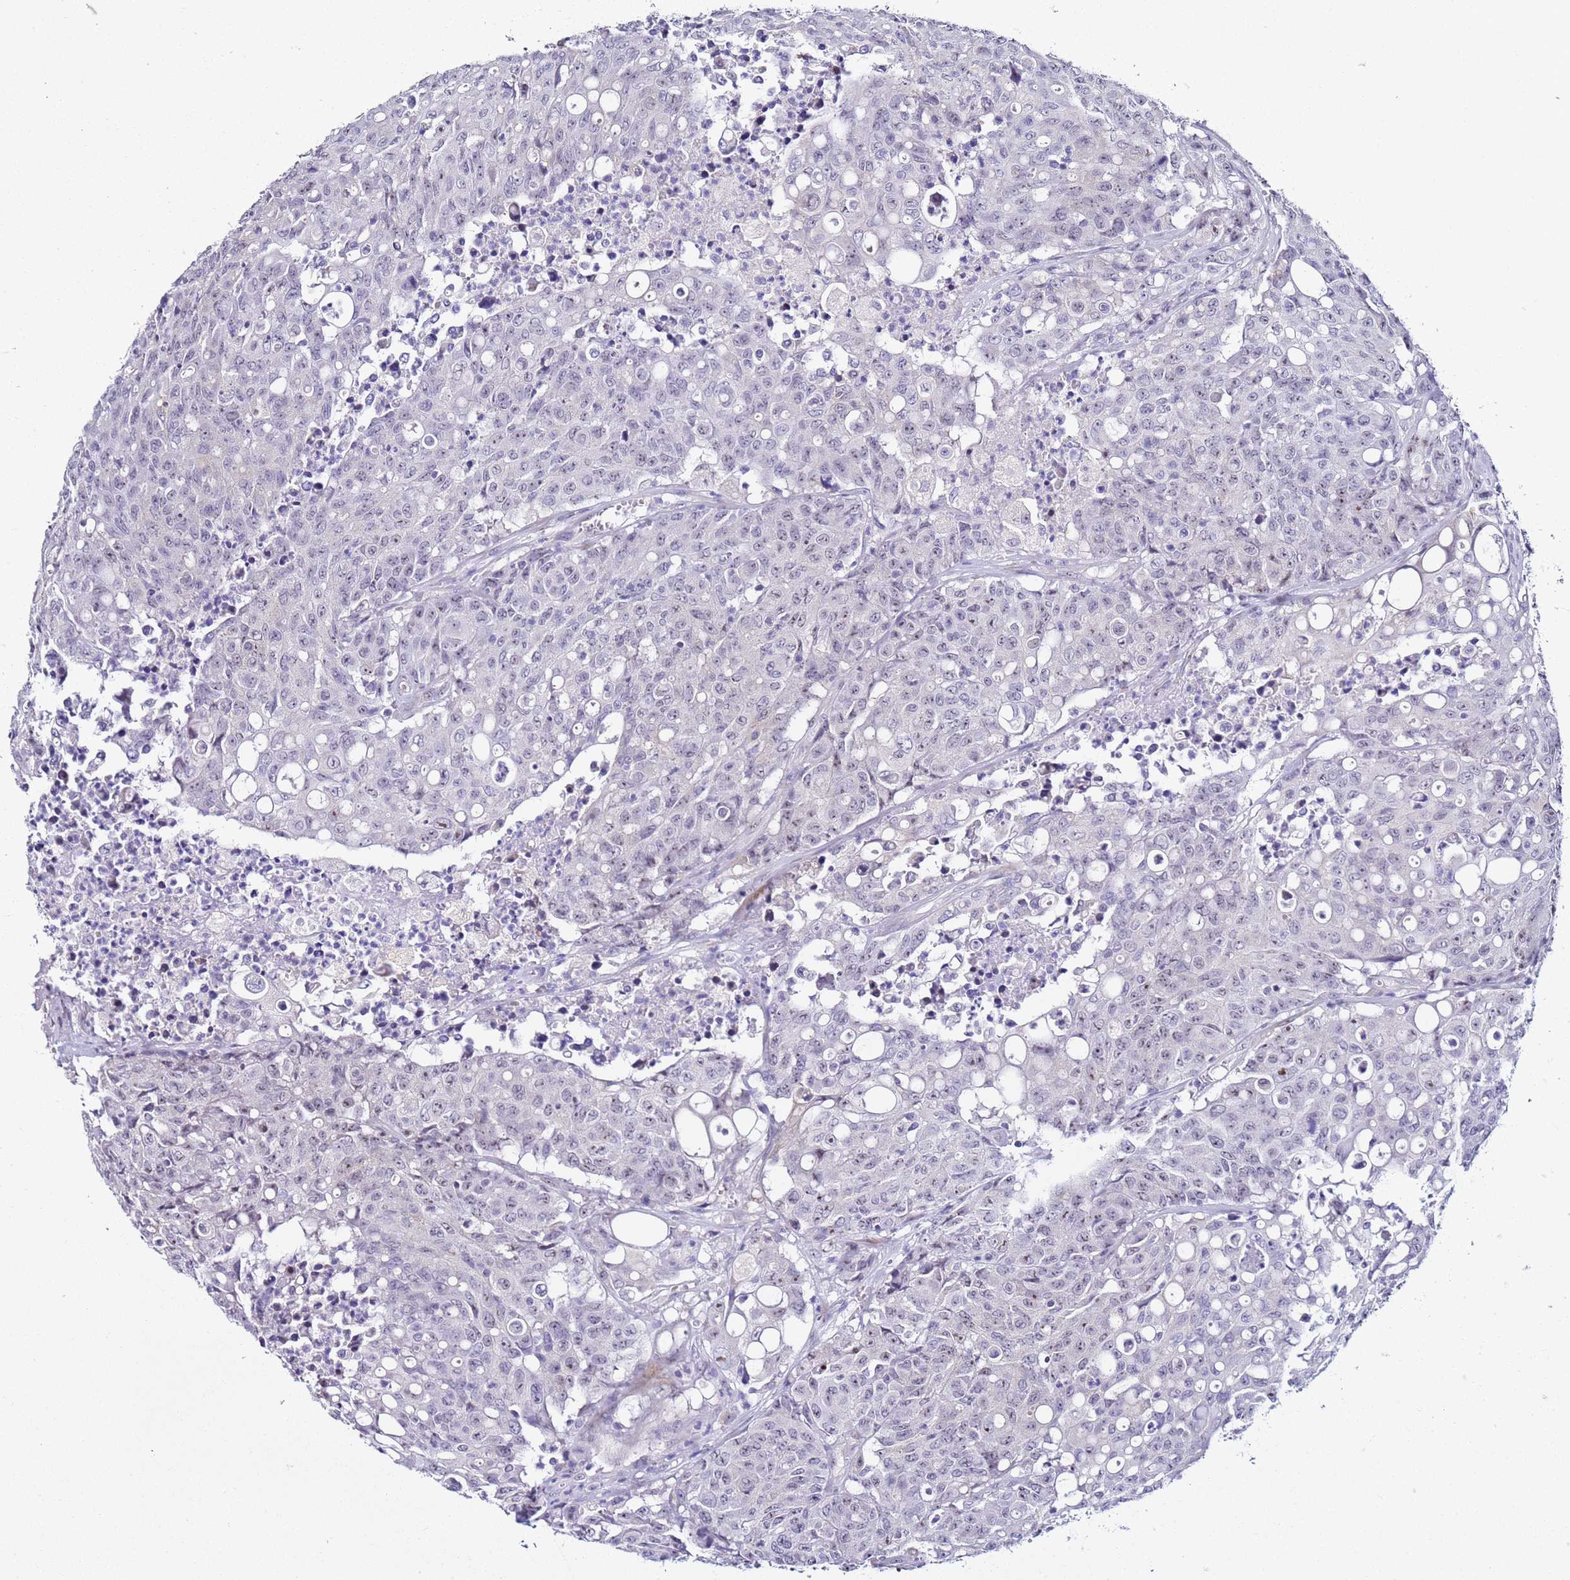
{"staining": {"intensity": "negative", "quantity": "none", "location": "none"}, "tissue": "colorectal cancer", "cell_type": "Tumor cells", "image_type": "cancer", "snomed": [{"axis": "morphology", "description": "Adenocarcinoma, NOS"}, {"axis": "topography", "description": "Colon"}], "caption": "The immunohistochemistry (IHC) micrograph has no significant positivity in tumor cells of colorectal adenocarcinoma tissue.", "gene": "HGD", "patient": {"sex": "male", "age": 51}}